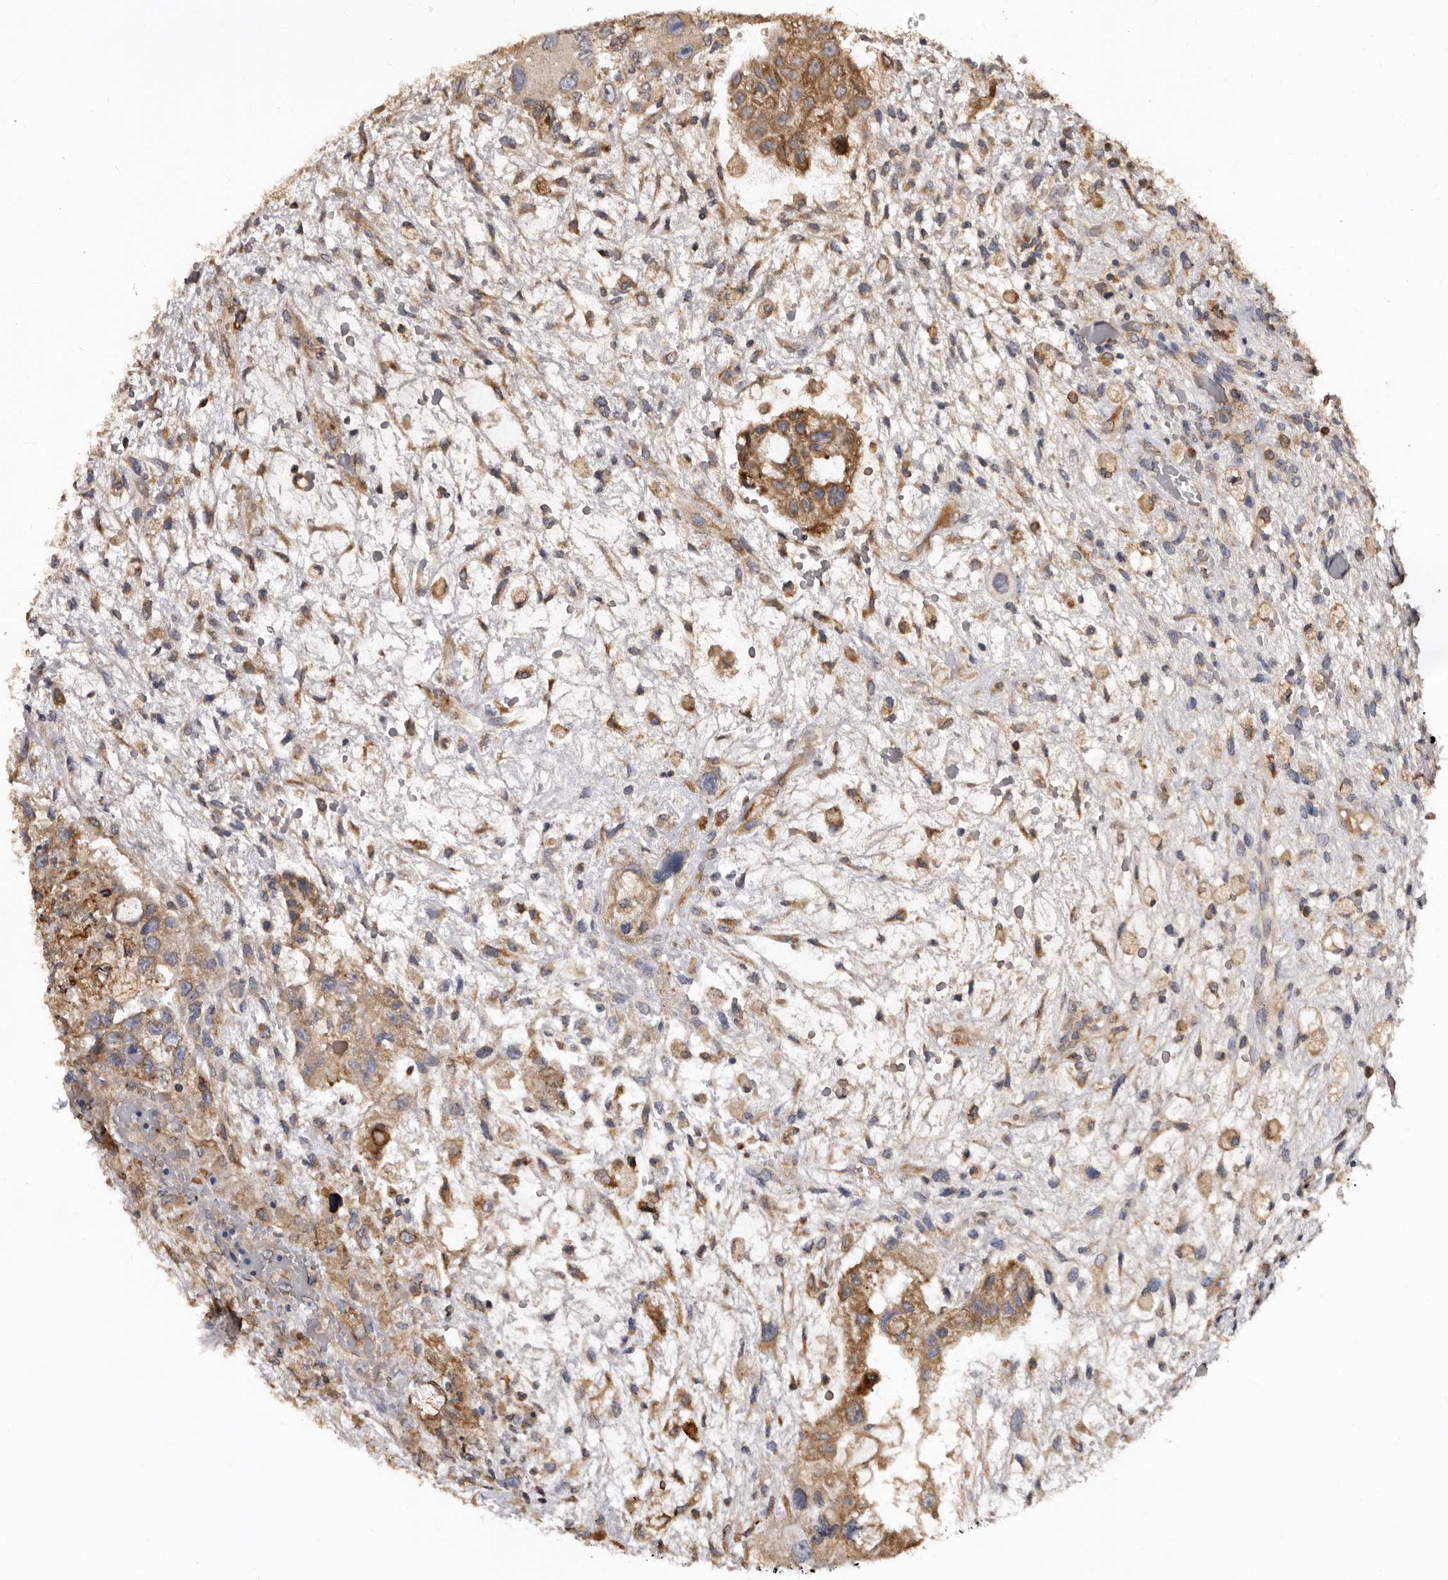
{"staining": {"intensity": "moderate", "quantity": ">75%", "location": "cytoplasmic/membranous"}, "tissue": "testis cancer", "cell_type": "Tumor cells", "image_type": "cancer", "snomed": [{"axis": "morphology", "description": "Carcinoma, Embryonal, NOS"}, {"axis": "topography", "description": "Testis"}], "caption": "A micrograph of embryonal carcinoma (testis) stained for a protein displays moderate cytoplasmic/membranous brown staining in tumor cells.", "gene": "INKA2", "patient": {"sex": "male", "age": 36}}